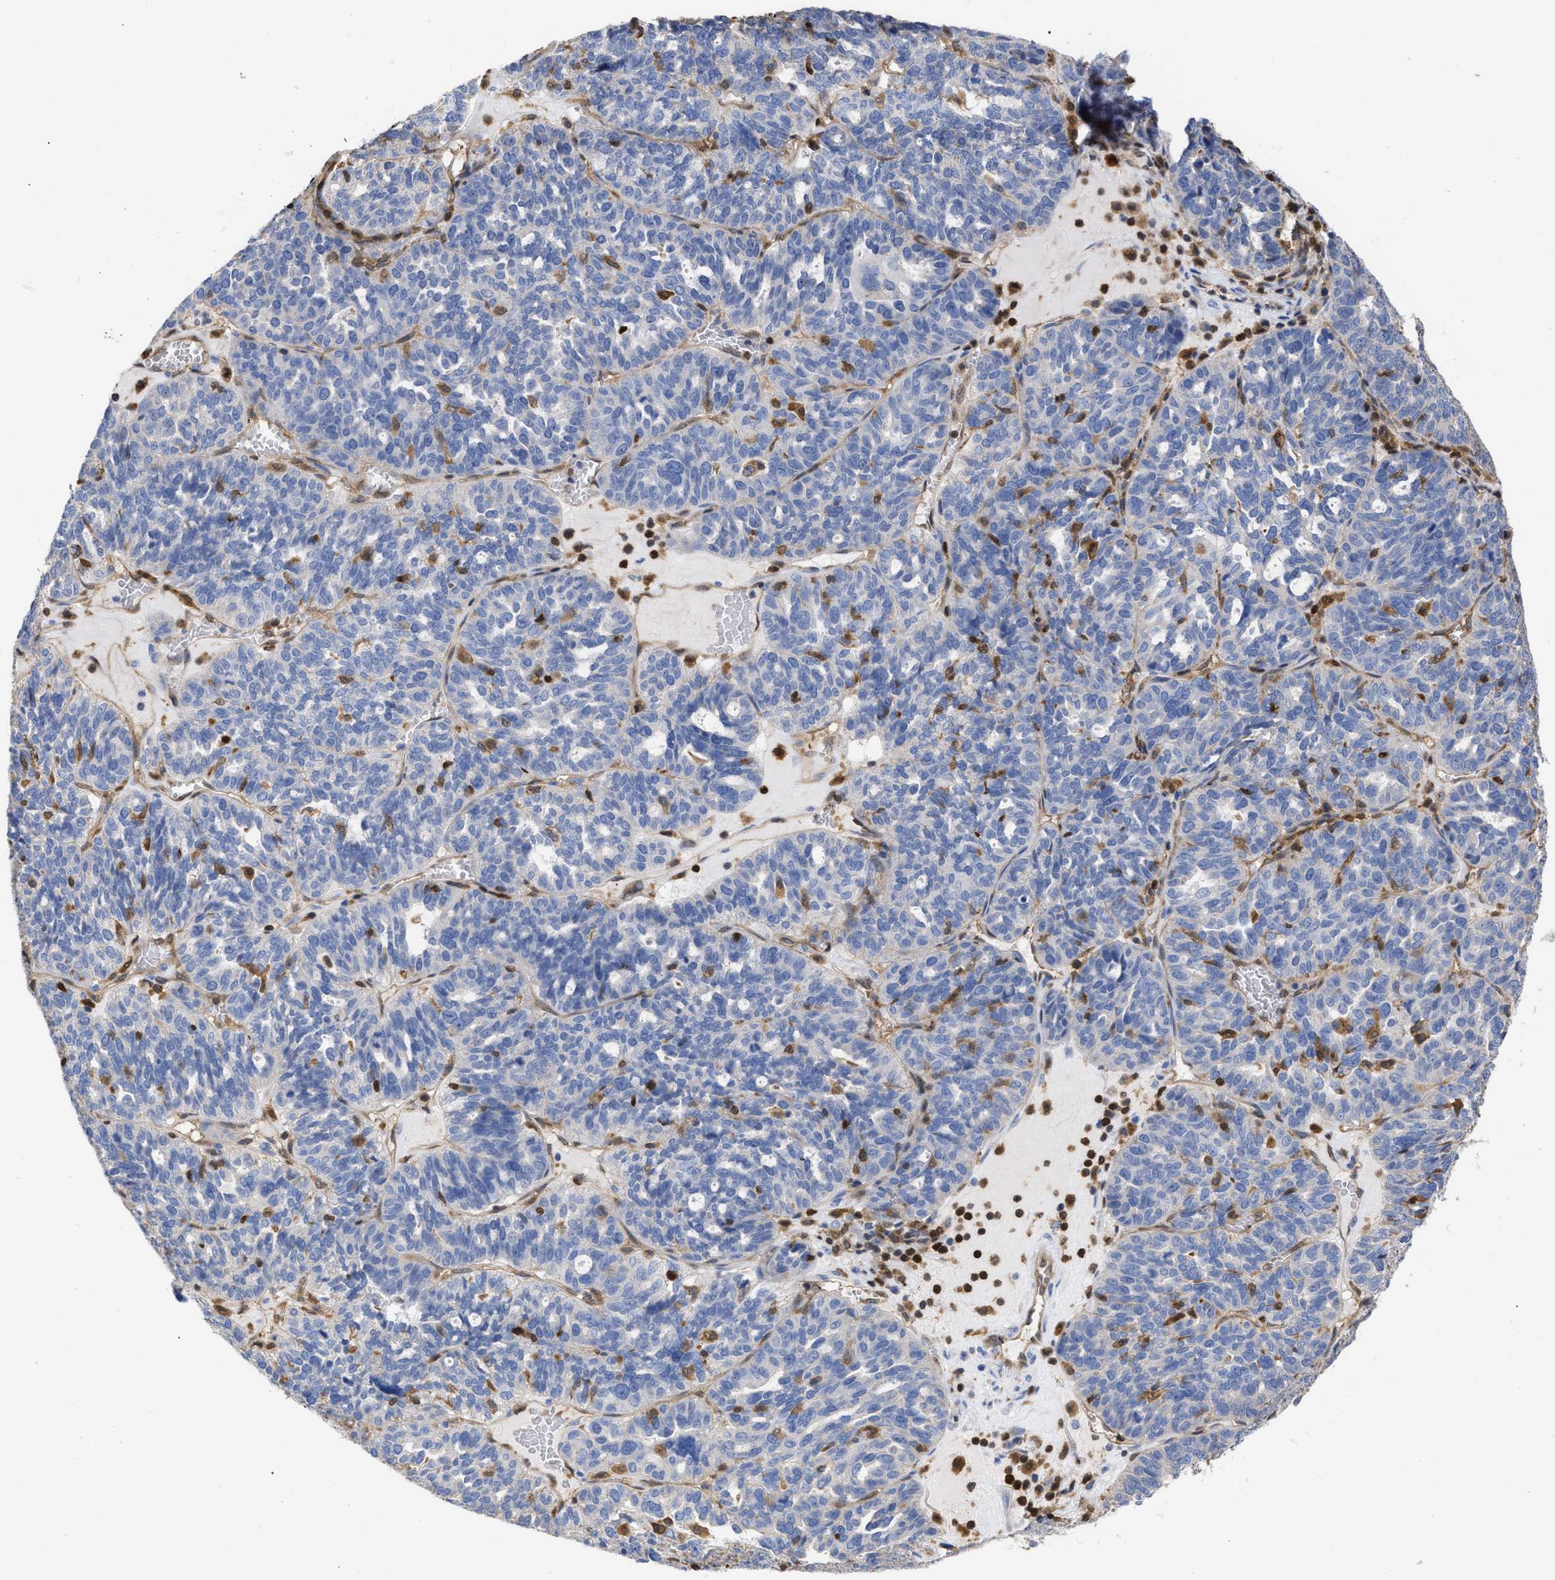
{"staining": {"intensity": "negative", "quantity": "none", "location": "none"}, "tissue": "ovarian cancer", "cell_type": "Tumor cells", "image_type": "cancer", "snomed": [{"axis": "morphology", "description": "Cystadenocarcinoma, serous, NOS"}, {"axis": "topography", "description": "Ovary"}], "caption": "Tumor cells show no significant positivity in ovarian serous cystadenocarcinoma.", "gene": "GIMAP4", "patient": {"sex": "female", "age": 59}}